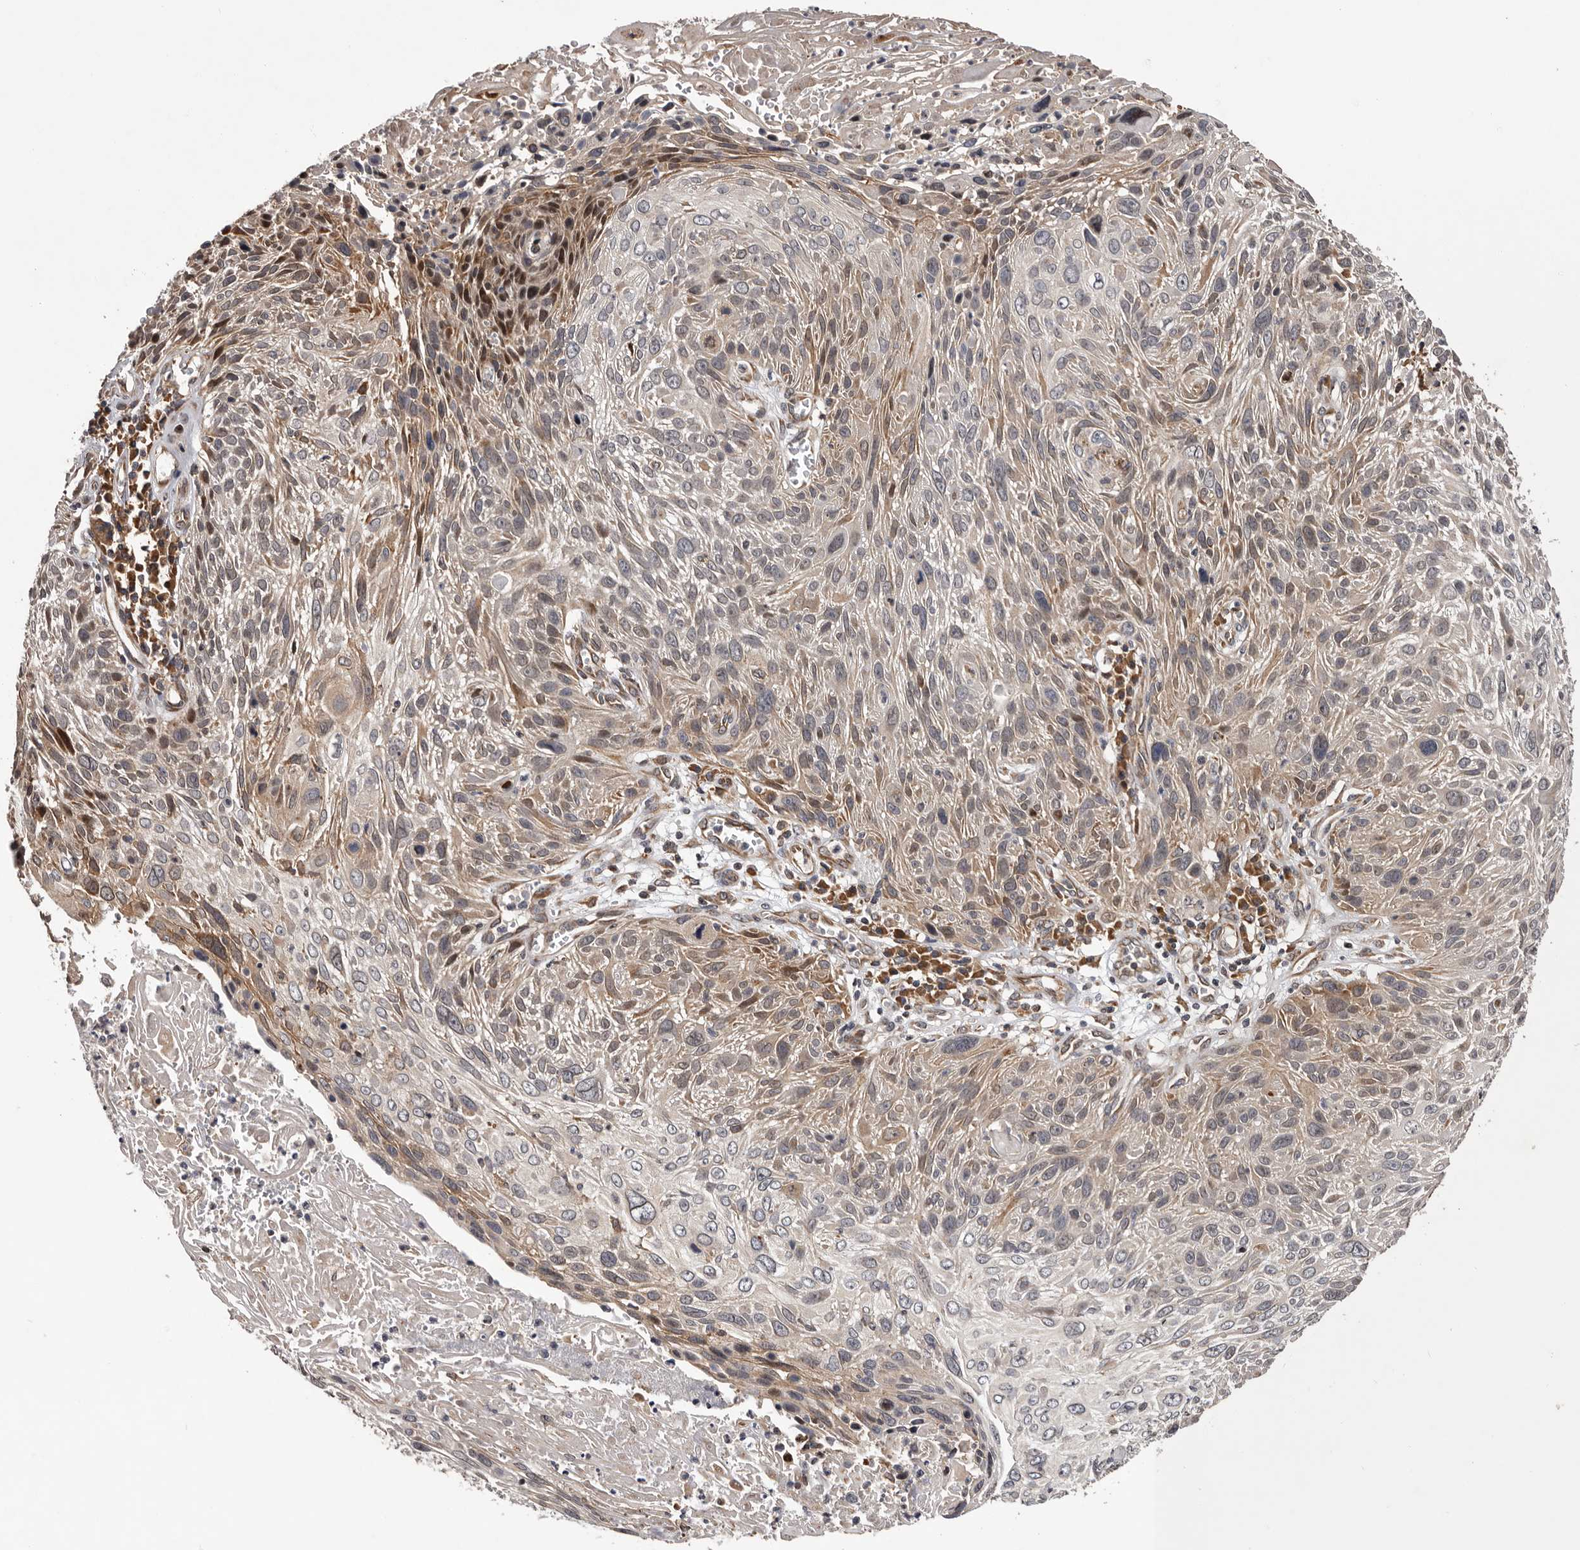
{"staining": {"intensity": "negative", "quantity": "none", "location": "none"}, "tissue": "cervical cancer", "cell_type": "Tumor cells", "image_type": "cancer", "snomed": [{"axis": "morphology", "description": "Squamous cell carcinoma, NOS"}, {"axis": "topography", "description": "Cervix"}], "caption": "IHC of human squamous cell carcinoma (cervical) displays no staining in tumor cells.", "gene": "GADD45B", "patient": {"sex": "female", "age": 51}}